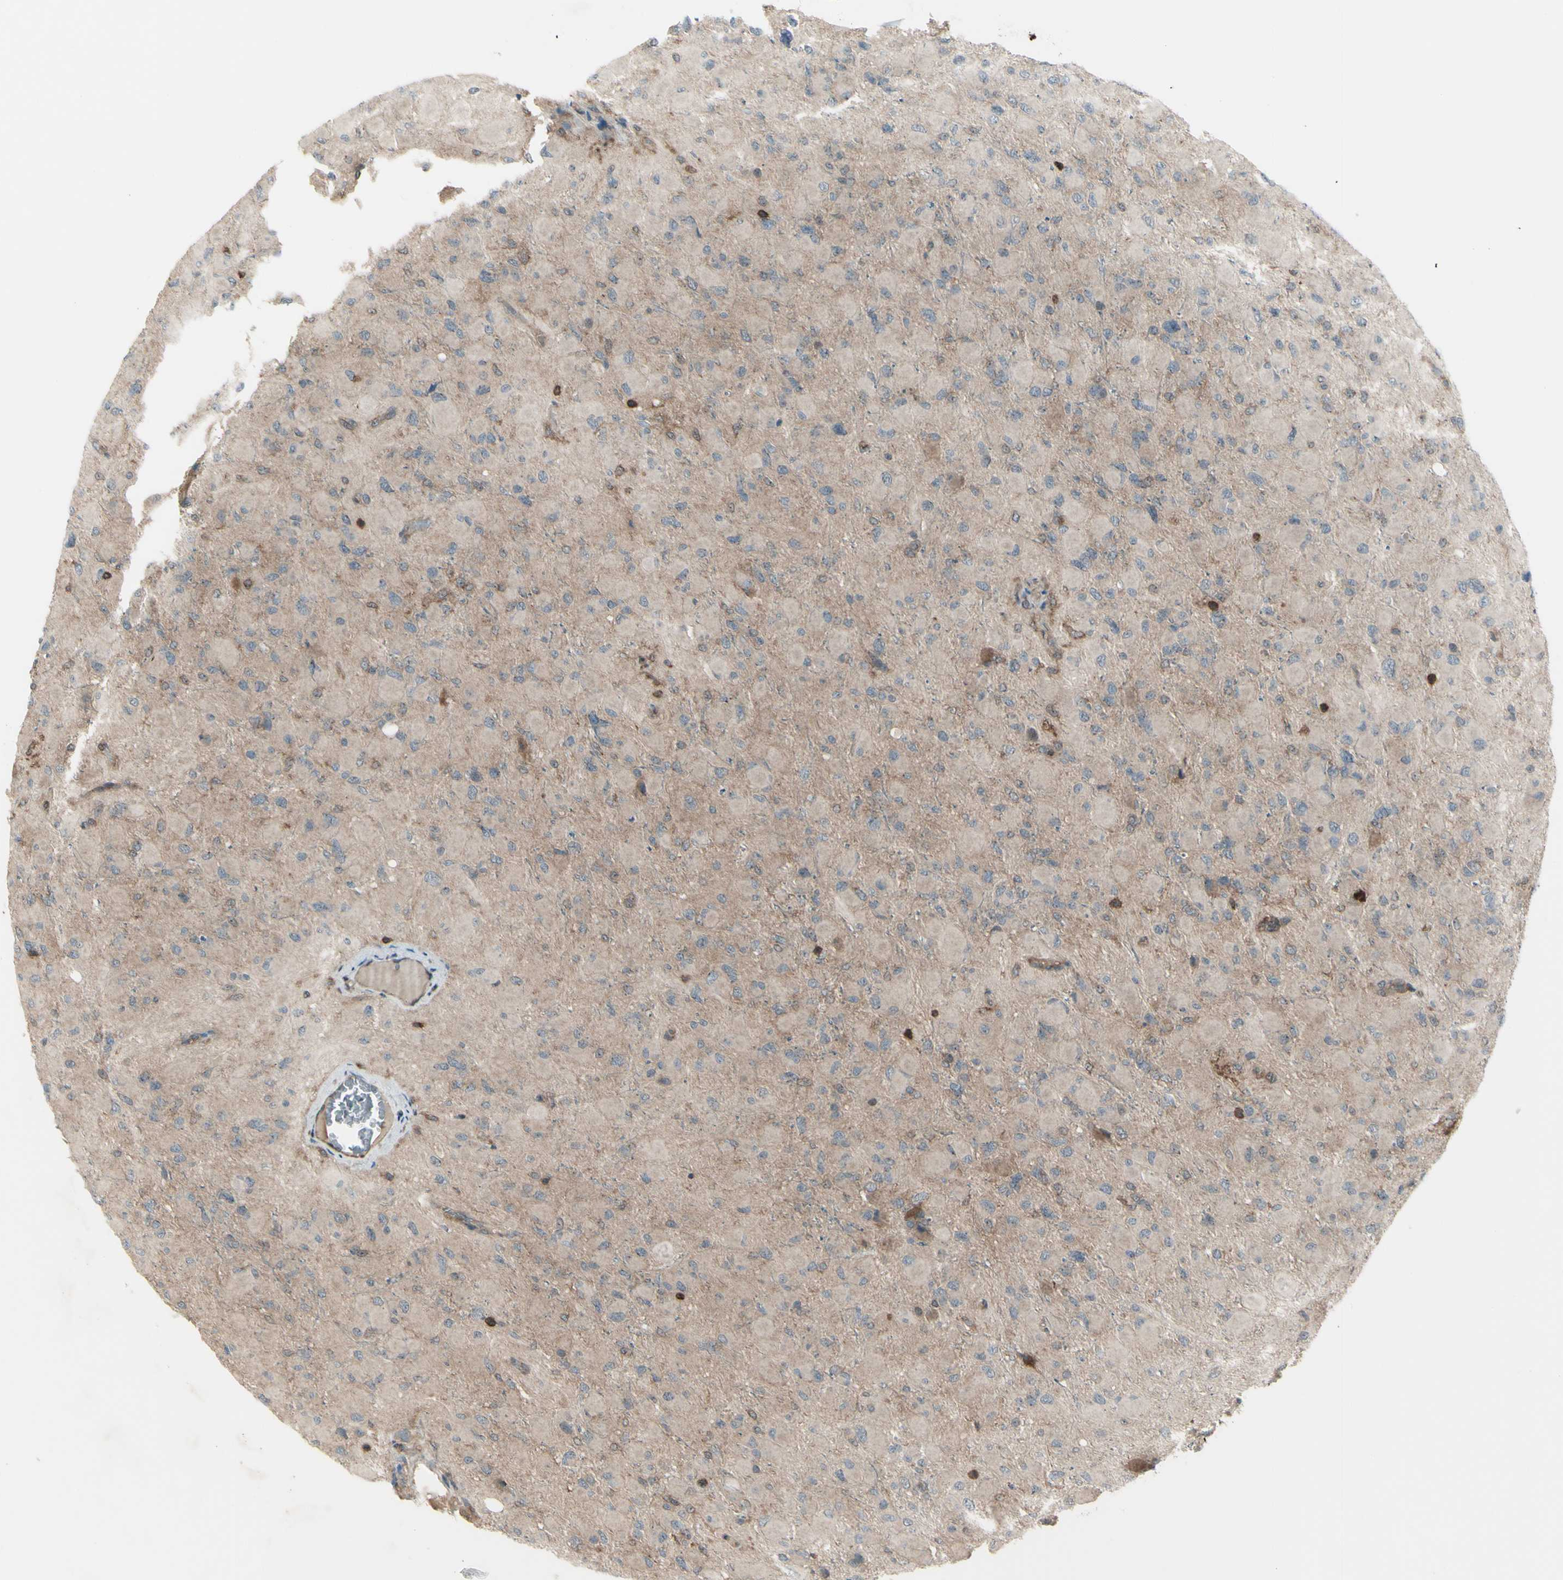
{"staining": {"intensity": "weak", "quantity": ">75%", "location": "cytoplasmic/membranous"}, "tissue": "glioma", "cell_type": "Tumor cells", "image_type": "cancer", "snomed": [{"axis": "morphology", "description": "Glioma, malignant, High grade"}, {"axis": "topography", "description": "Cerebral cortex"}], "caption": "Protein expression analysis of human malignant high-grade glioma reveals weak cytoplasmic/membranous expression in about >75% of tumor cells. (DAB (3,3'-diaminobenzidine) IHC, brown staining for protein, blue staining for nuclei).", "gene": "FXYD5", "patient": {"sex": "female", "age": 36}}